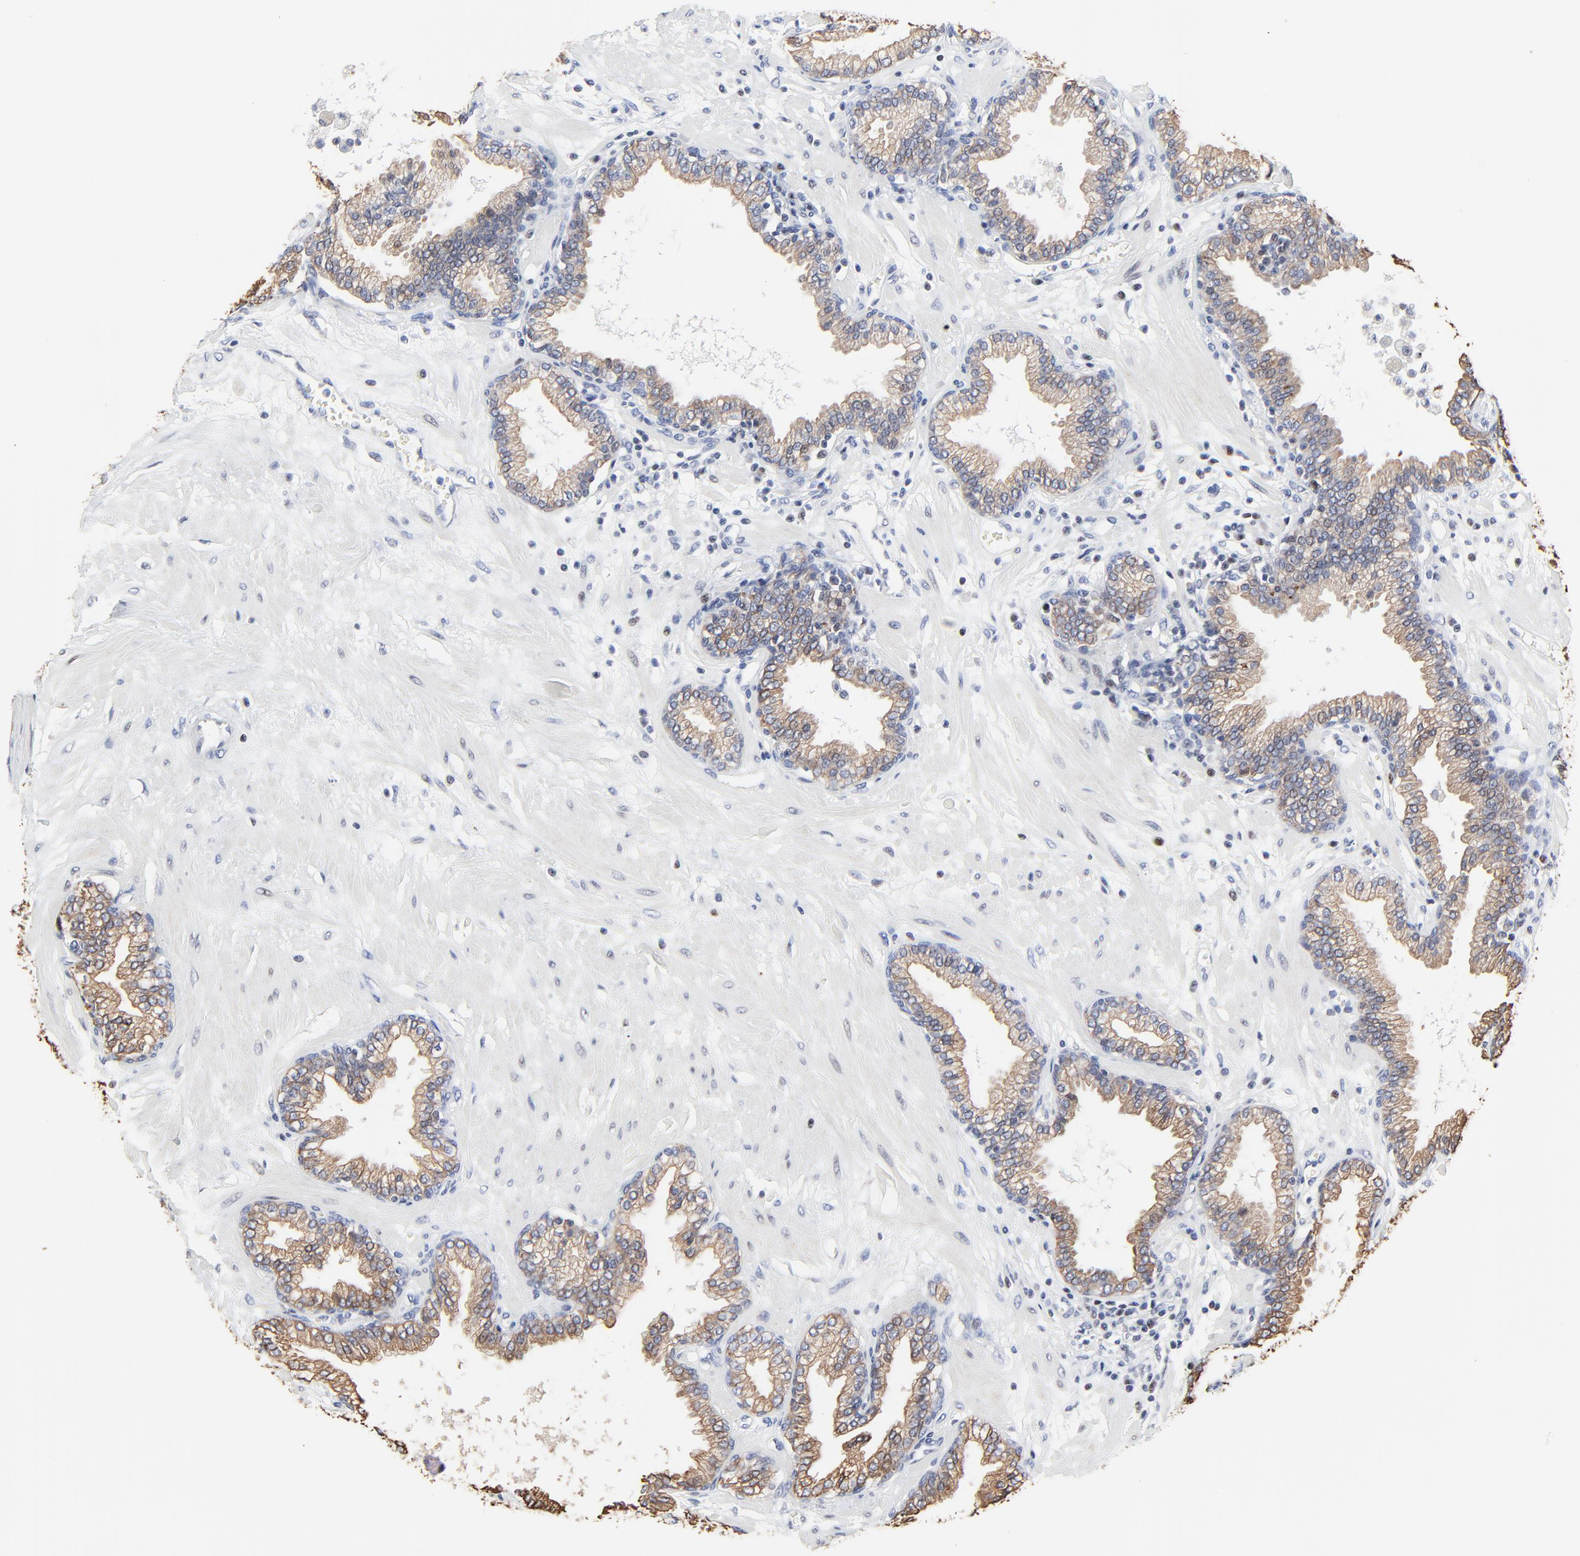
{"staining": {"intensity": "moderate", "quantity": ">75%", "location": "cytoplasmic/membranous"}, "tissue": "prostate", "cell_type": "Glandular cells", "image_type": "normal", "snomed": [{"axis": "morphology", "description": "Normal tissue, NOS"}, {"axis": "topography", "description": "Prostate"}], "caption": "DAB immunohistochemical staining of unremarkable prostate exhibits moderate cytoplasmic/membranous protein positivity in about >75% of glandular cells.", "gene": "LNX1", "patient": {"sex": "male", "age": 64}}